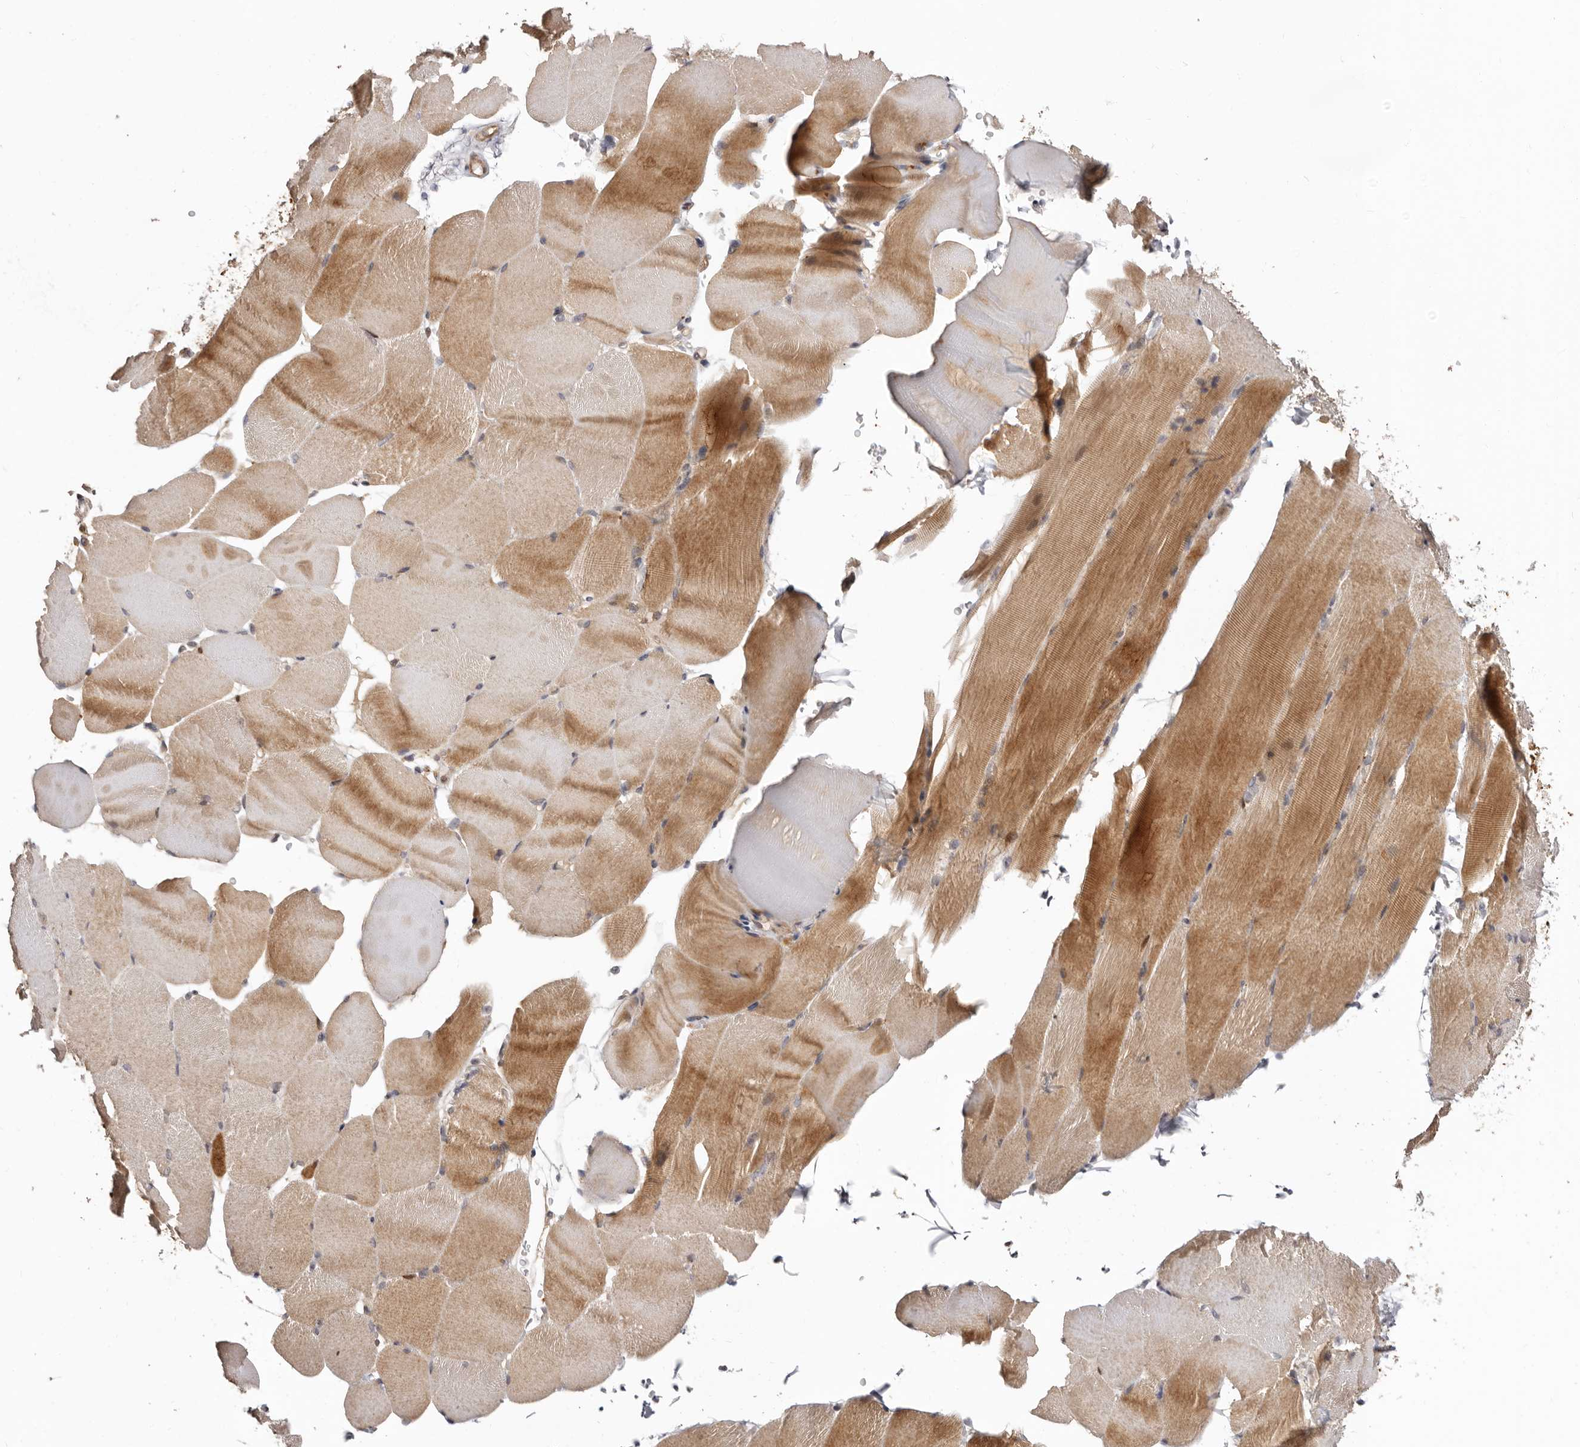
{"staining": {"intensity": "moderate", "quantity": "25%-75%", "location": "cytoplasmic/membranous"}, "tissue": "skeletal muscle", "cell_type": "Myocytes", "image_type": "normal", "snomed": [{"axis": "morphology", "description": "Normal tissue, NOS"}, {"axis": "topography", "description": "Skeletal muscle"}, {"axis": "topography", "description": "Parathyroid gland"}], "caption": "Unremarkable skeletal muscle was stained to show a protein in brown. There is medium levels of moderate cytoplasmic/membranous positivity in approximately 25%-75% of myocytes.", "gene": "SBDS", "patient": {"sex": "female", "age": 37}}